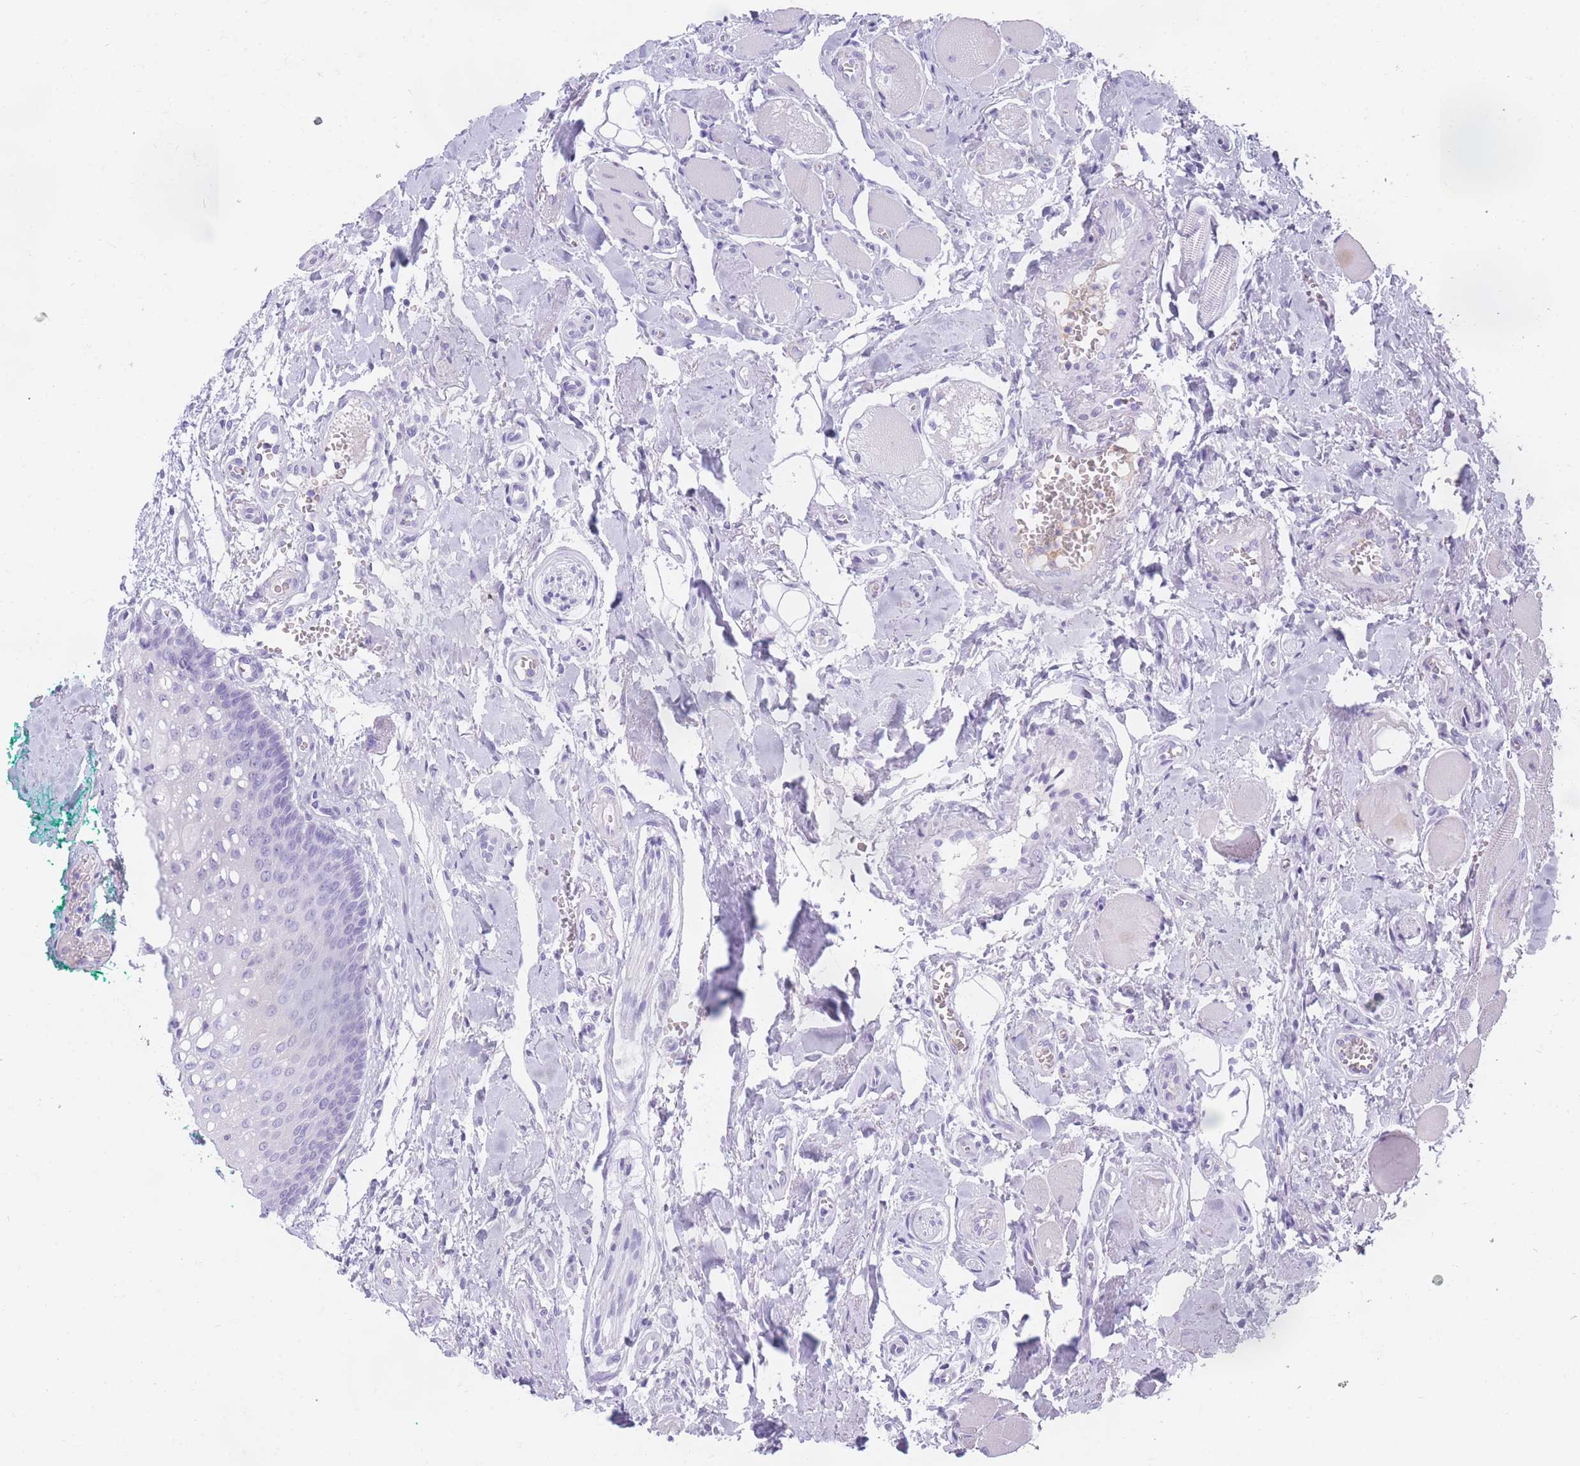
{"staining": {"intensity": "negative", "quantity": "none", "location": "none"}, "tissue": "oral mucosa", "cell_type": "Squamous epithelial cells", "image_type": "normal", "snomed": [{"axis": "morphology", "description": "Normal tissue, NOS"}, {"axis": "morphology", "description": "Squamous cell carcinoma, NOS"}, {"axis": "topography", "description": "Oral tissue"}, {"axis": "topography", "description": "Tounge, NOS"}, {"axis": "topography", "description": "Head-Neck"}], "caption": "IHC of unremarkable oral mucosa shows no staining in squamous epithelial cells. (Stains: DAB immunohistochemistry (IHC) with hematoxylin counter stain, Microscopy: brightfield microscopy at high magnification).", "gene": "TNFSF11", "patient": {"sex": "male", "age": 79}}